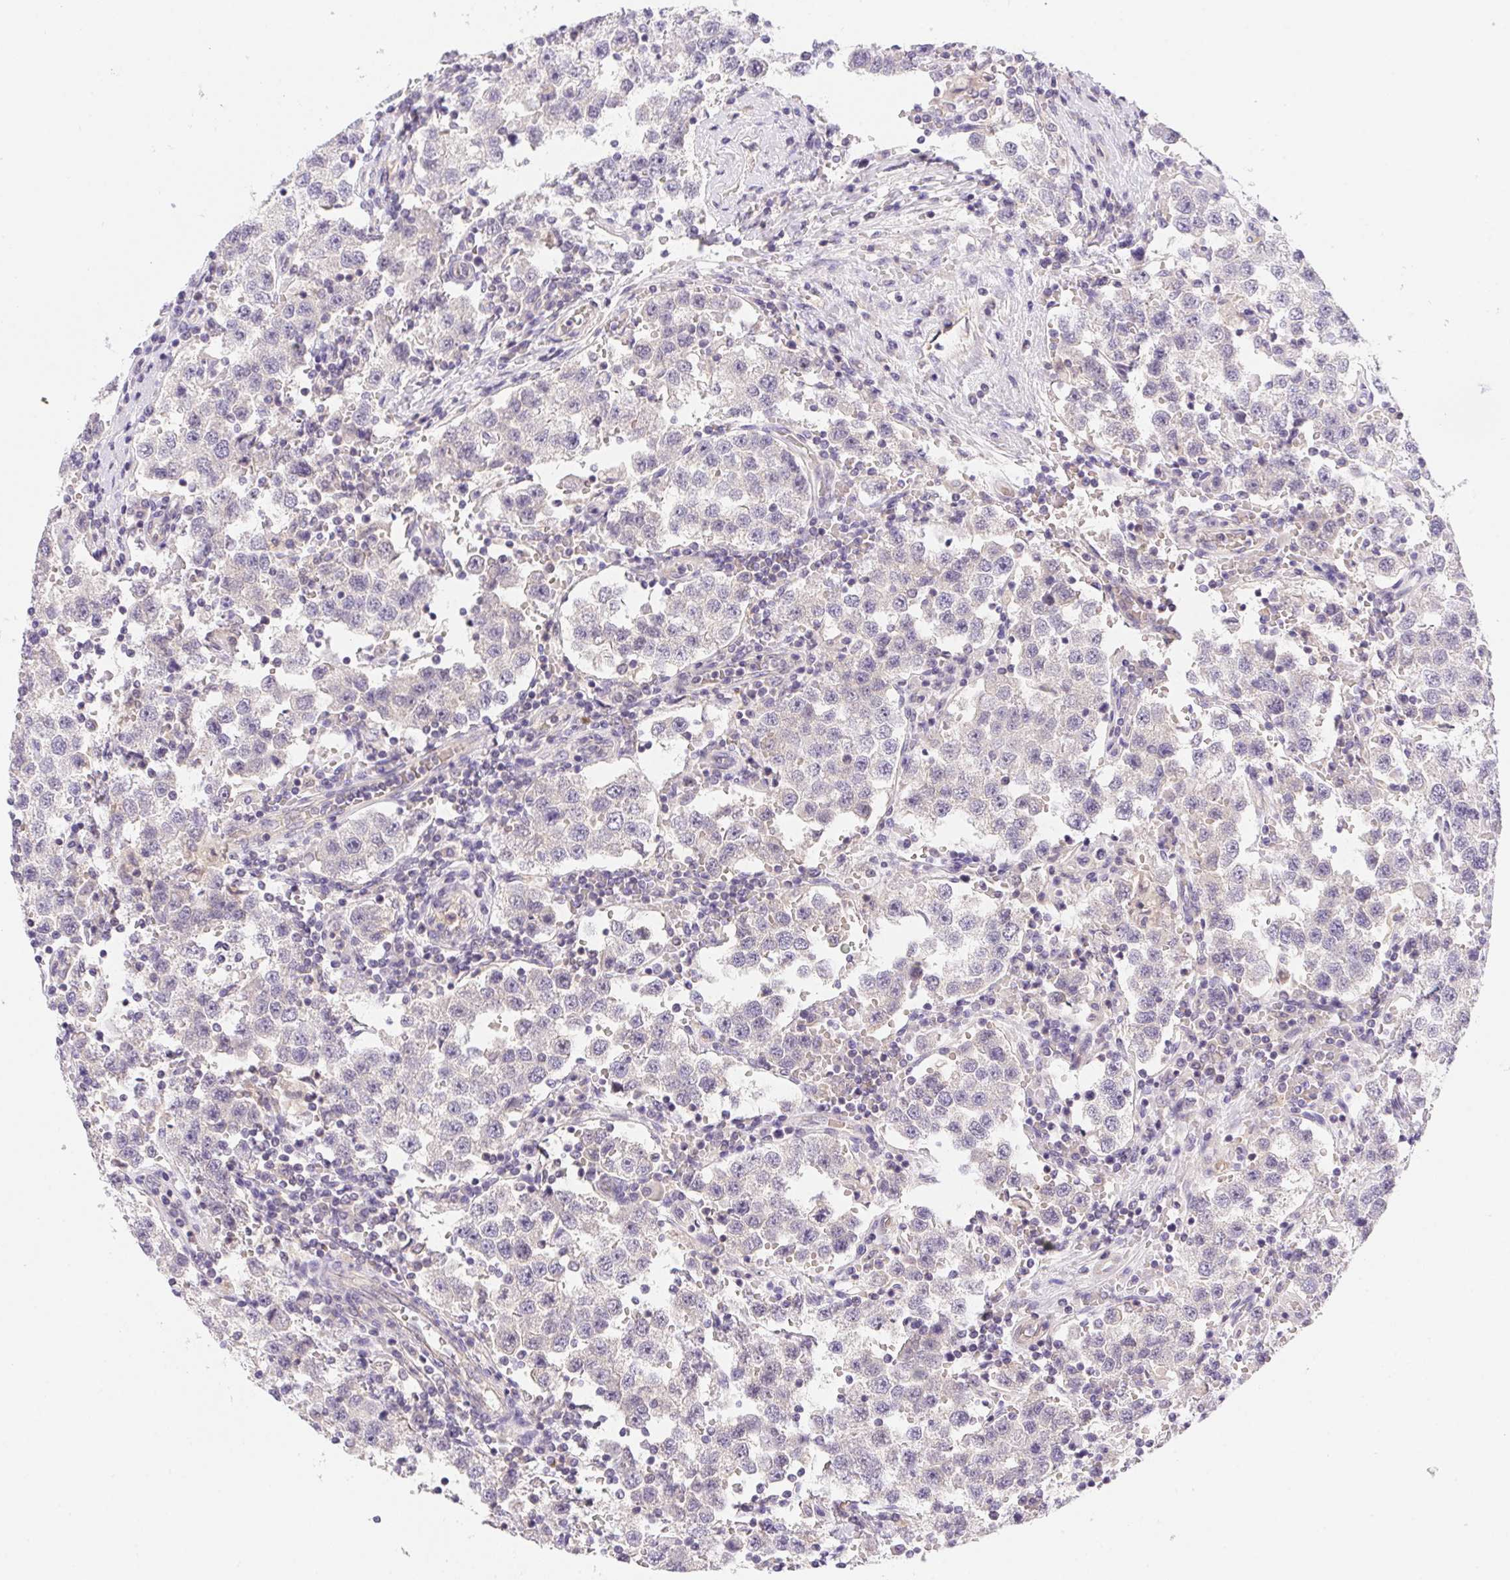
{"staining": {"intensity": "negative", "quantity": "none", "location": "none"}, "tissue": "testis cancer", "cell_type": "Tumor cells", "image_type": "cancer", "snomed": [{"axis": "morphology", "description": "Seminoma, NOS"}, {"axis": "topography", "description": "Testis"}], "caption": "High magnification brightfield microscopy of testis seminoma stained with DAB (brown) and counterstained with hematoxylin (blue): tumor cells show no significant staining.", "gene": "PRKAA1", "patient": {"sex": "male", "age": 37}}